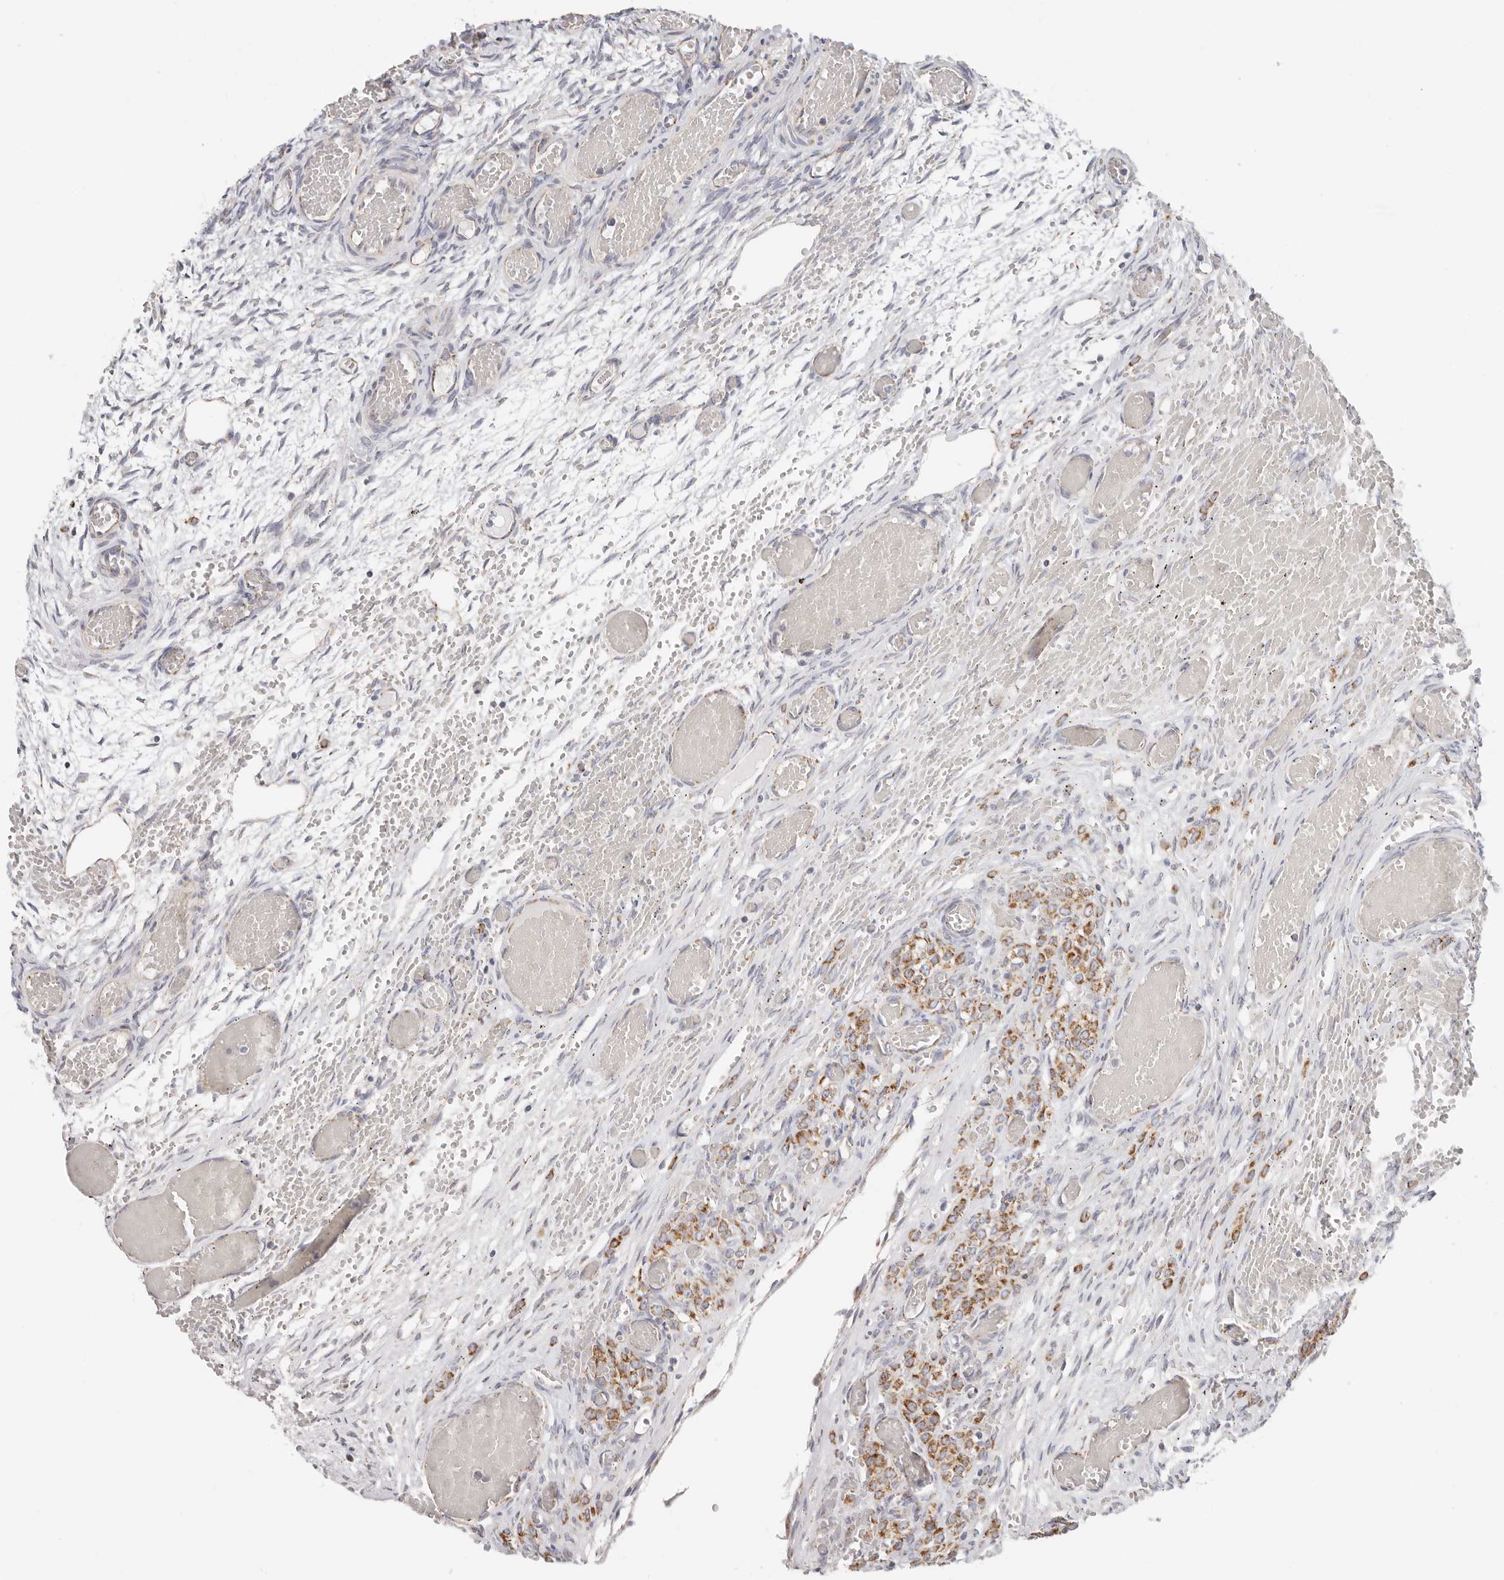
{"staining": {"intensity": "strong", "quantity": "<25%", "location": "cytoplasmic/membranous"}, "tissue": "ovary", "cell_type": "Ovarian stroma cells", "image_type": "normal", "snomed": [{"axis": "morphology", "description": "Adenocarcinoma, NOS"}, {"axis": "topography", "description": "Endometrium"}], "caption": "Immunohistochemistry (IHC) of benign ovary demonstrates medium levels of strong cytoplasmic/membranous staining in approximately <25% of ovarian stroma cells.", "gene": "AFDN", "patient": {"sex": "female", "age": 32}}